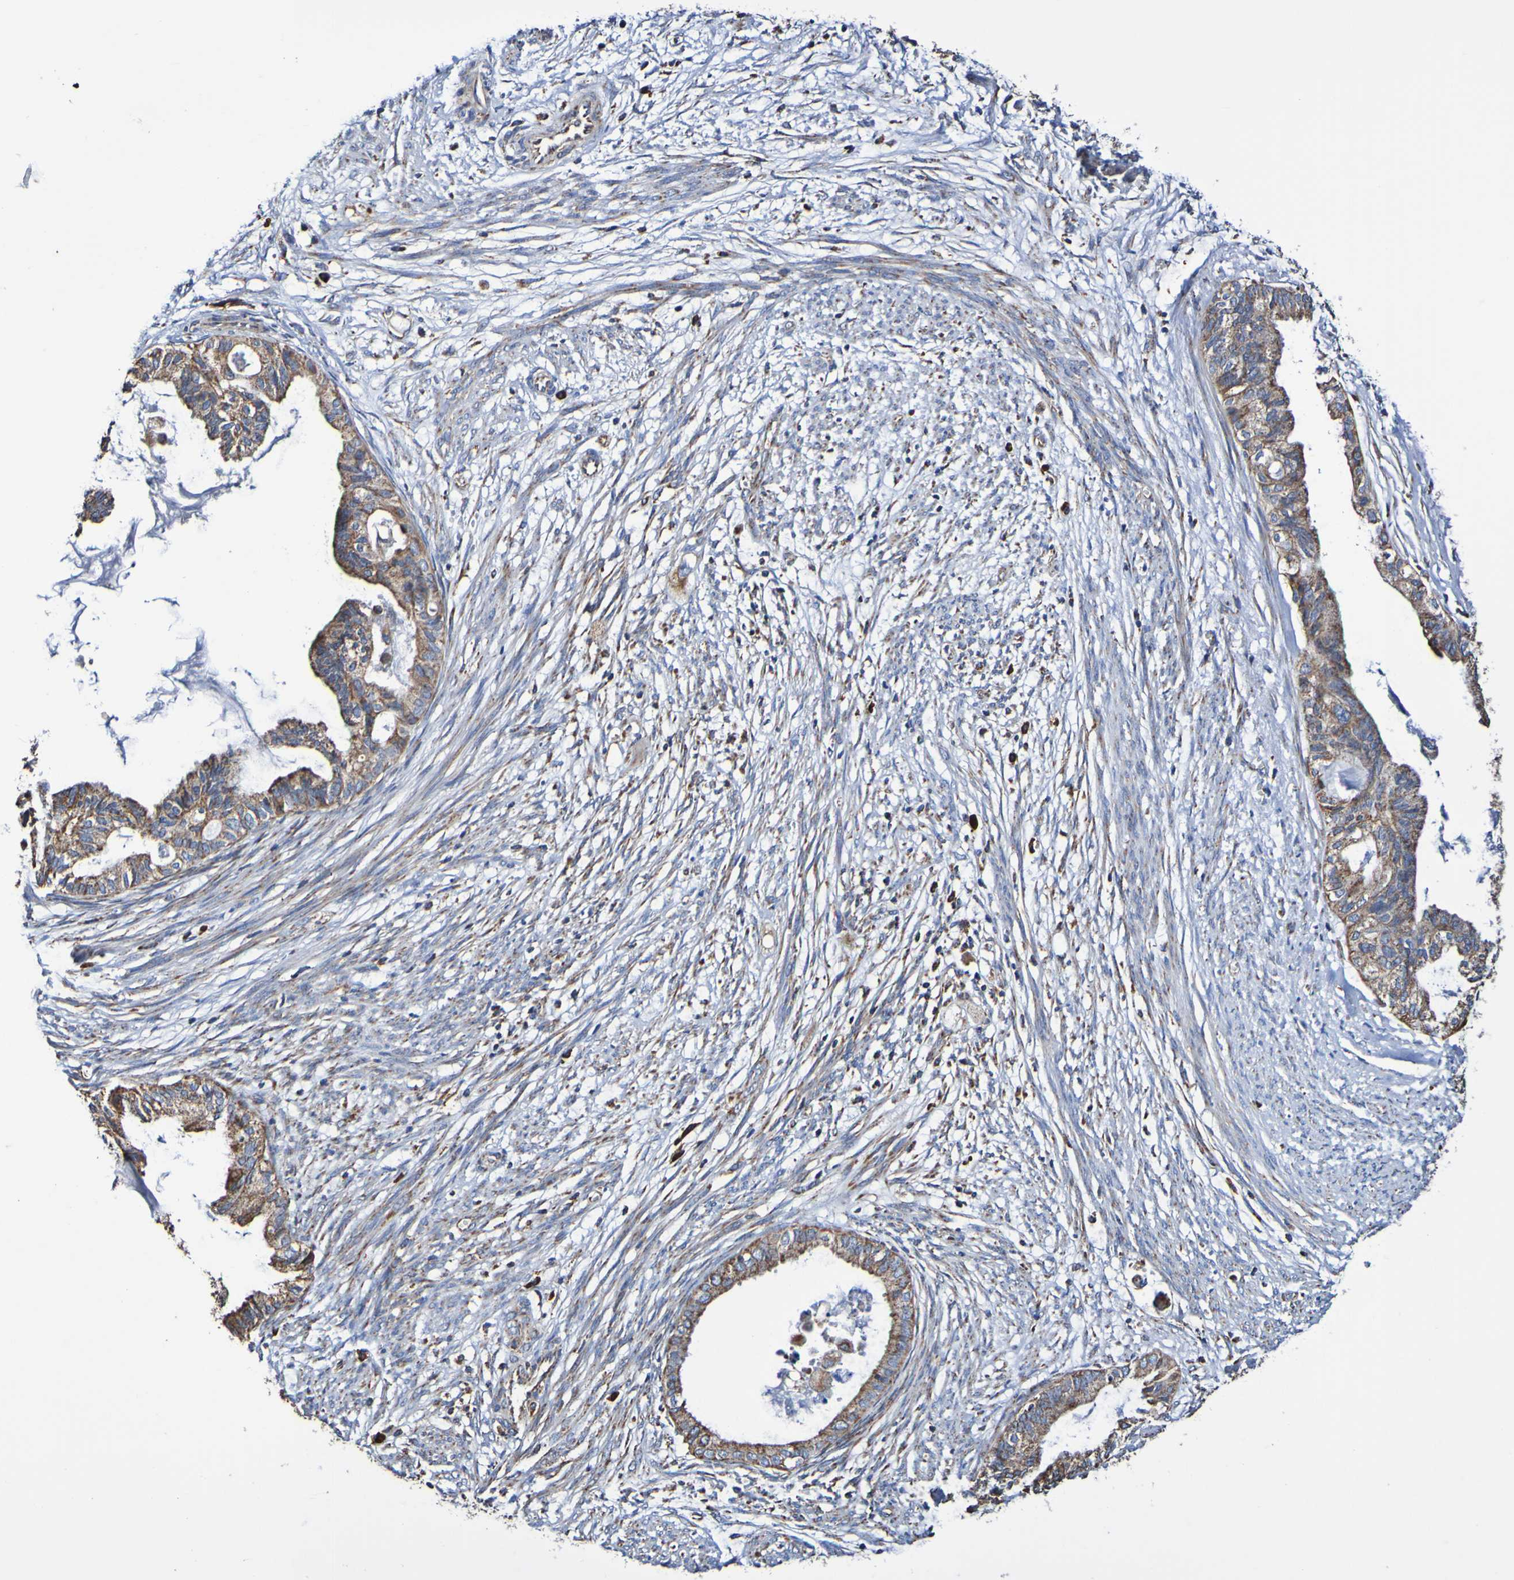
{"staining": {"intensity": "strong", "quantity": ">75%", "location": "cytoplasmic/membranous"}, "tissue": "cervical cancer", "cell_type": "Tumor cells", "image_type": "cancer", "snomed": [{"axis": "morphology", "description": "Normal tissue, NOS"}, {"axis": "morphology", "description": "Adenocarcinoma, NOS"}, {"axis": "topography", "description": "Cervix"}, {"axis": "topography", "description": "Endometrium"}], "caption": "About >75% of tumor cells in human cervical cancer (adenocarcinoma) exhibit strong cytoplasmic/membranous protein positivity as visualized by brown immunohistochemical staining.", "gene": "IL18R1", "patient": {"sex": "female", "age": 86}}